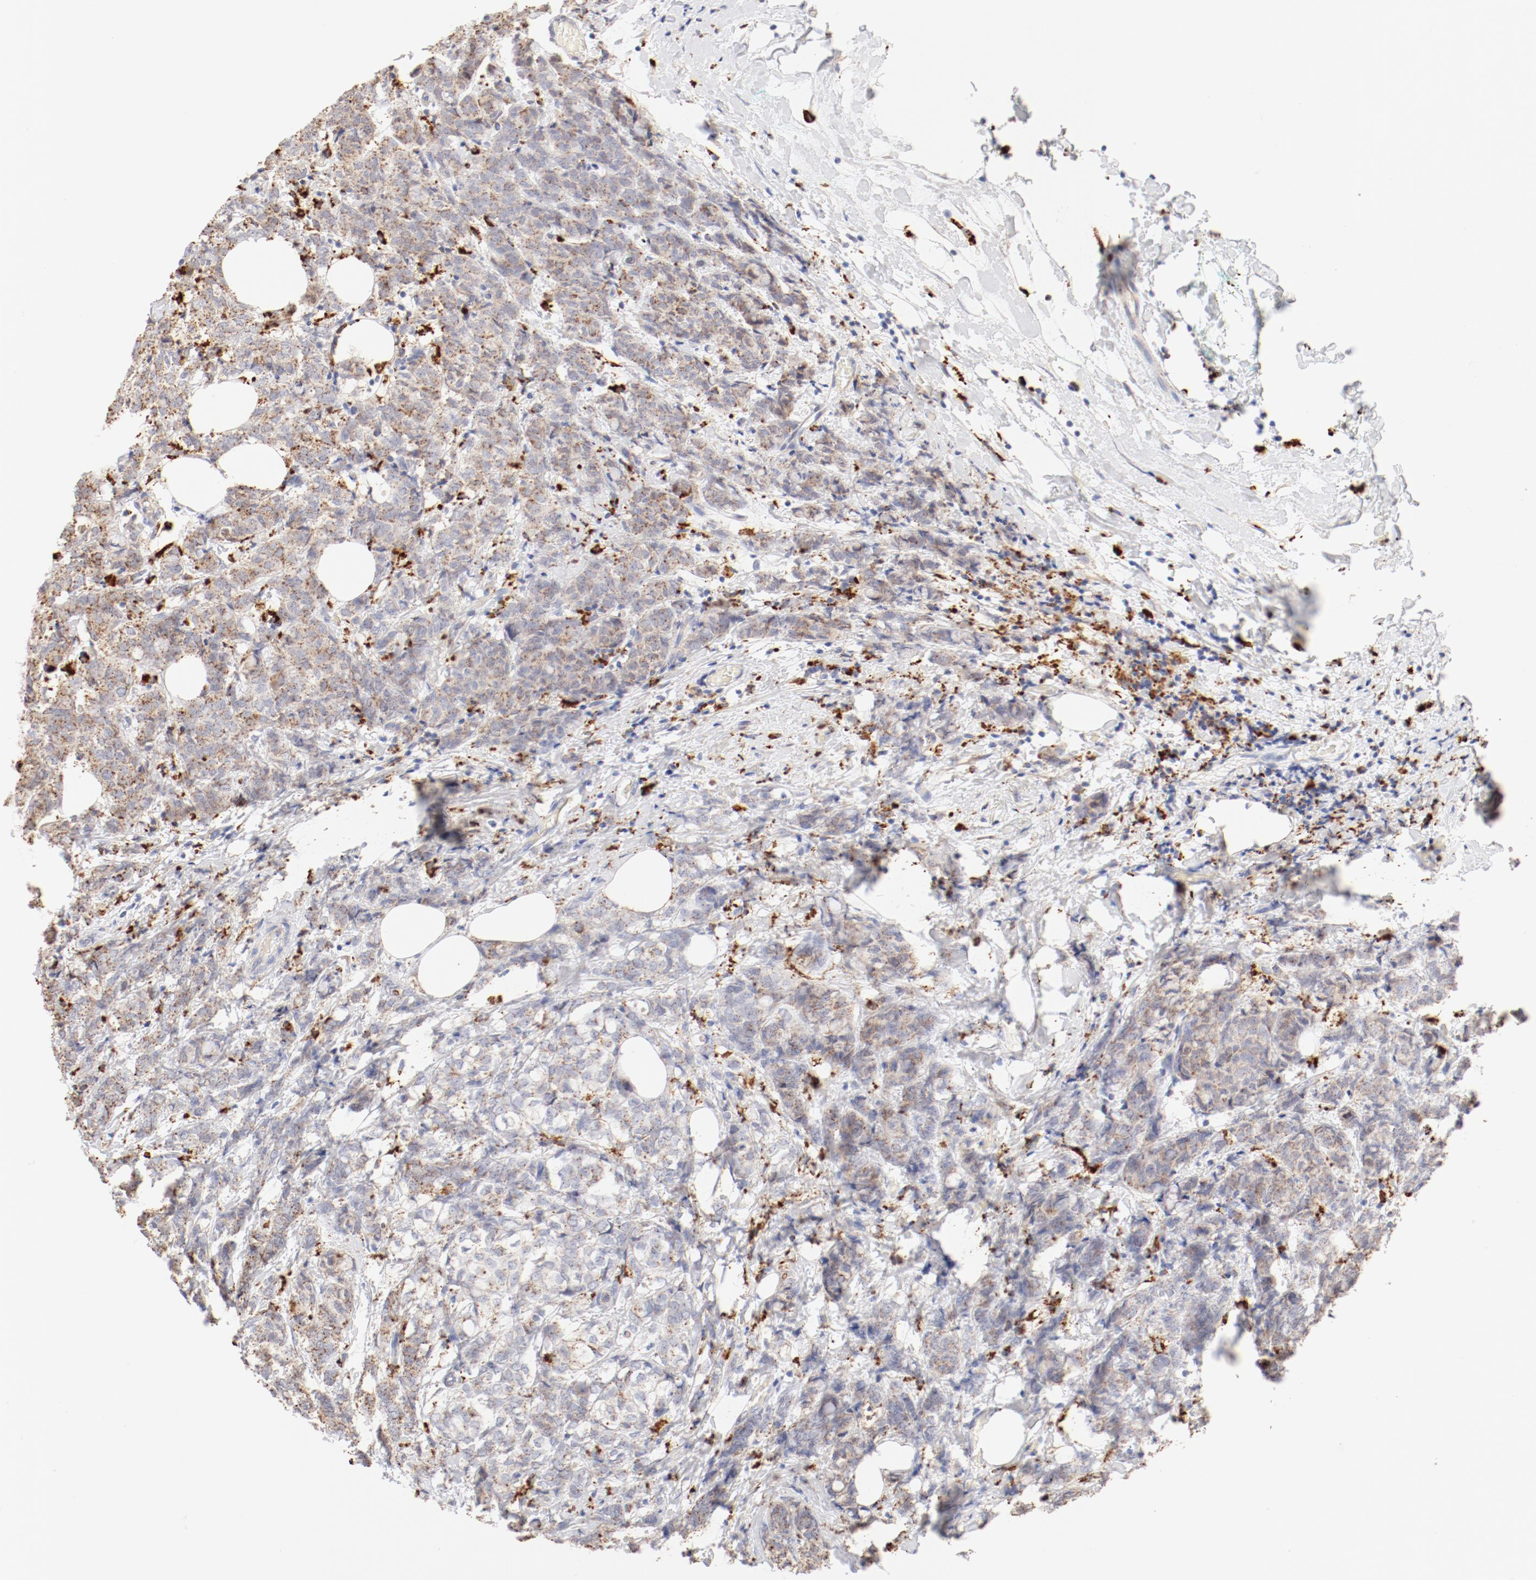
{"staining": {"intensity": "weak", "quantity": "<25%", "location": "cytoplasmic/membranous"}, "tissue": "breast cancer", "cell_type": "Tumor cells", "image_type": "cancer", "snomed": [{"axis": "morphology", "description": "Lobular carcinoma"}, {"axis": "topography", "description": "Breast"}], "caption": "There is no significant expression in tumor cells of breast lobular carcinoma. (DAB immunohistochemistry with hematoxylin counter stain).", "gene": "CTSH", "patient": {"sex": "female", "age": 60}}